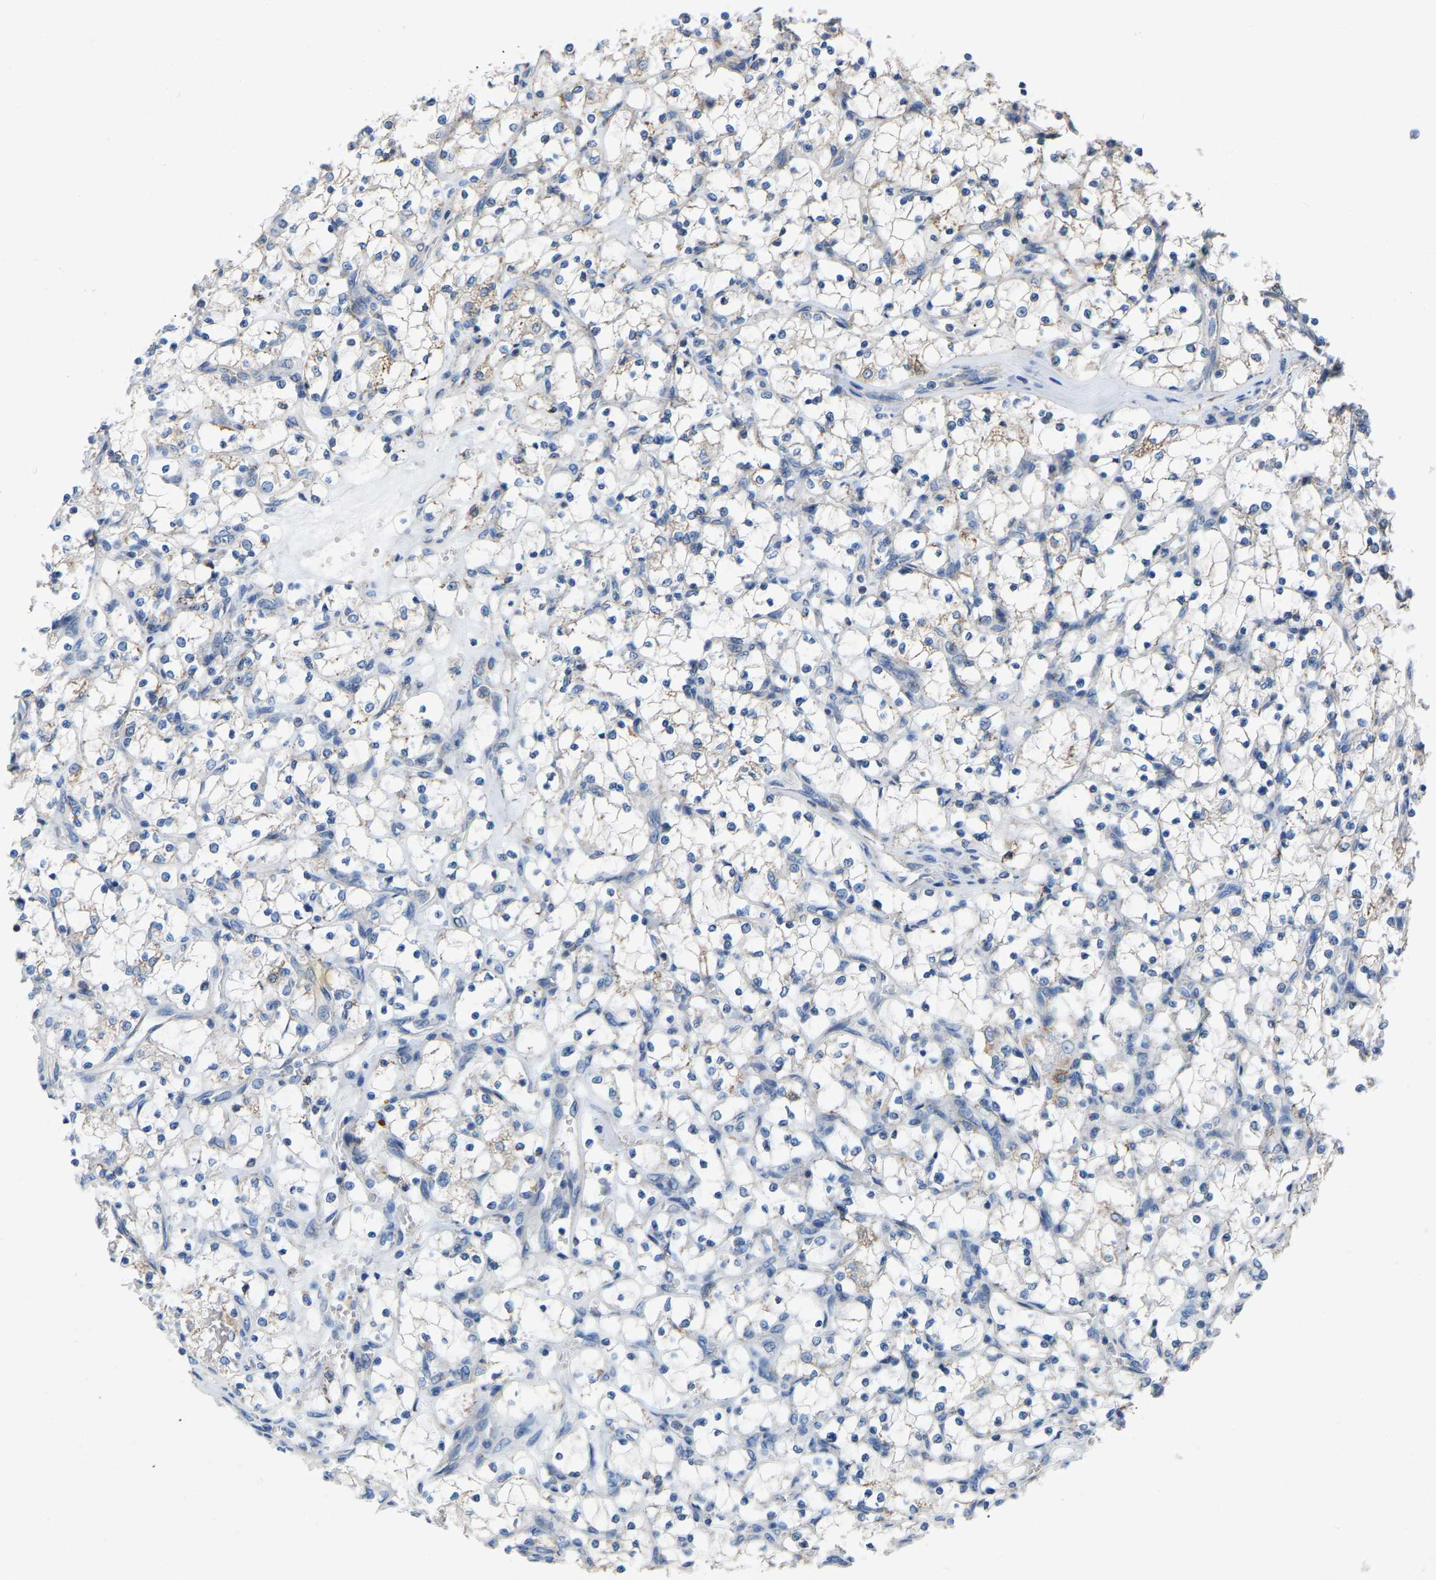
{"staining": {"intensity": "negative", "quantity": "none", "location": "none"}, "tissue": "renal cancer", "cell_type": "Tumor cells", "image_type": "cancer", "snomed": [{"axis": "morphology", "description": "Adenocarcinoma, NOS"}, {"axis": "topography", "description": "Kidney"}], "caption": "IHC histopathology image of neoplastic tissue: adenocarcinoma (renal) stained with DAB demonstrates no significant protein positivity in tumor cells.", "gene": "BCL10", "patient": {"sex": "female", "age": 69}}